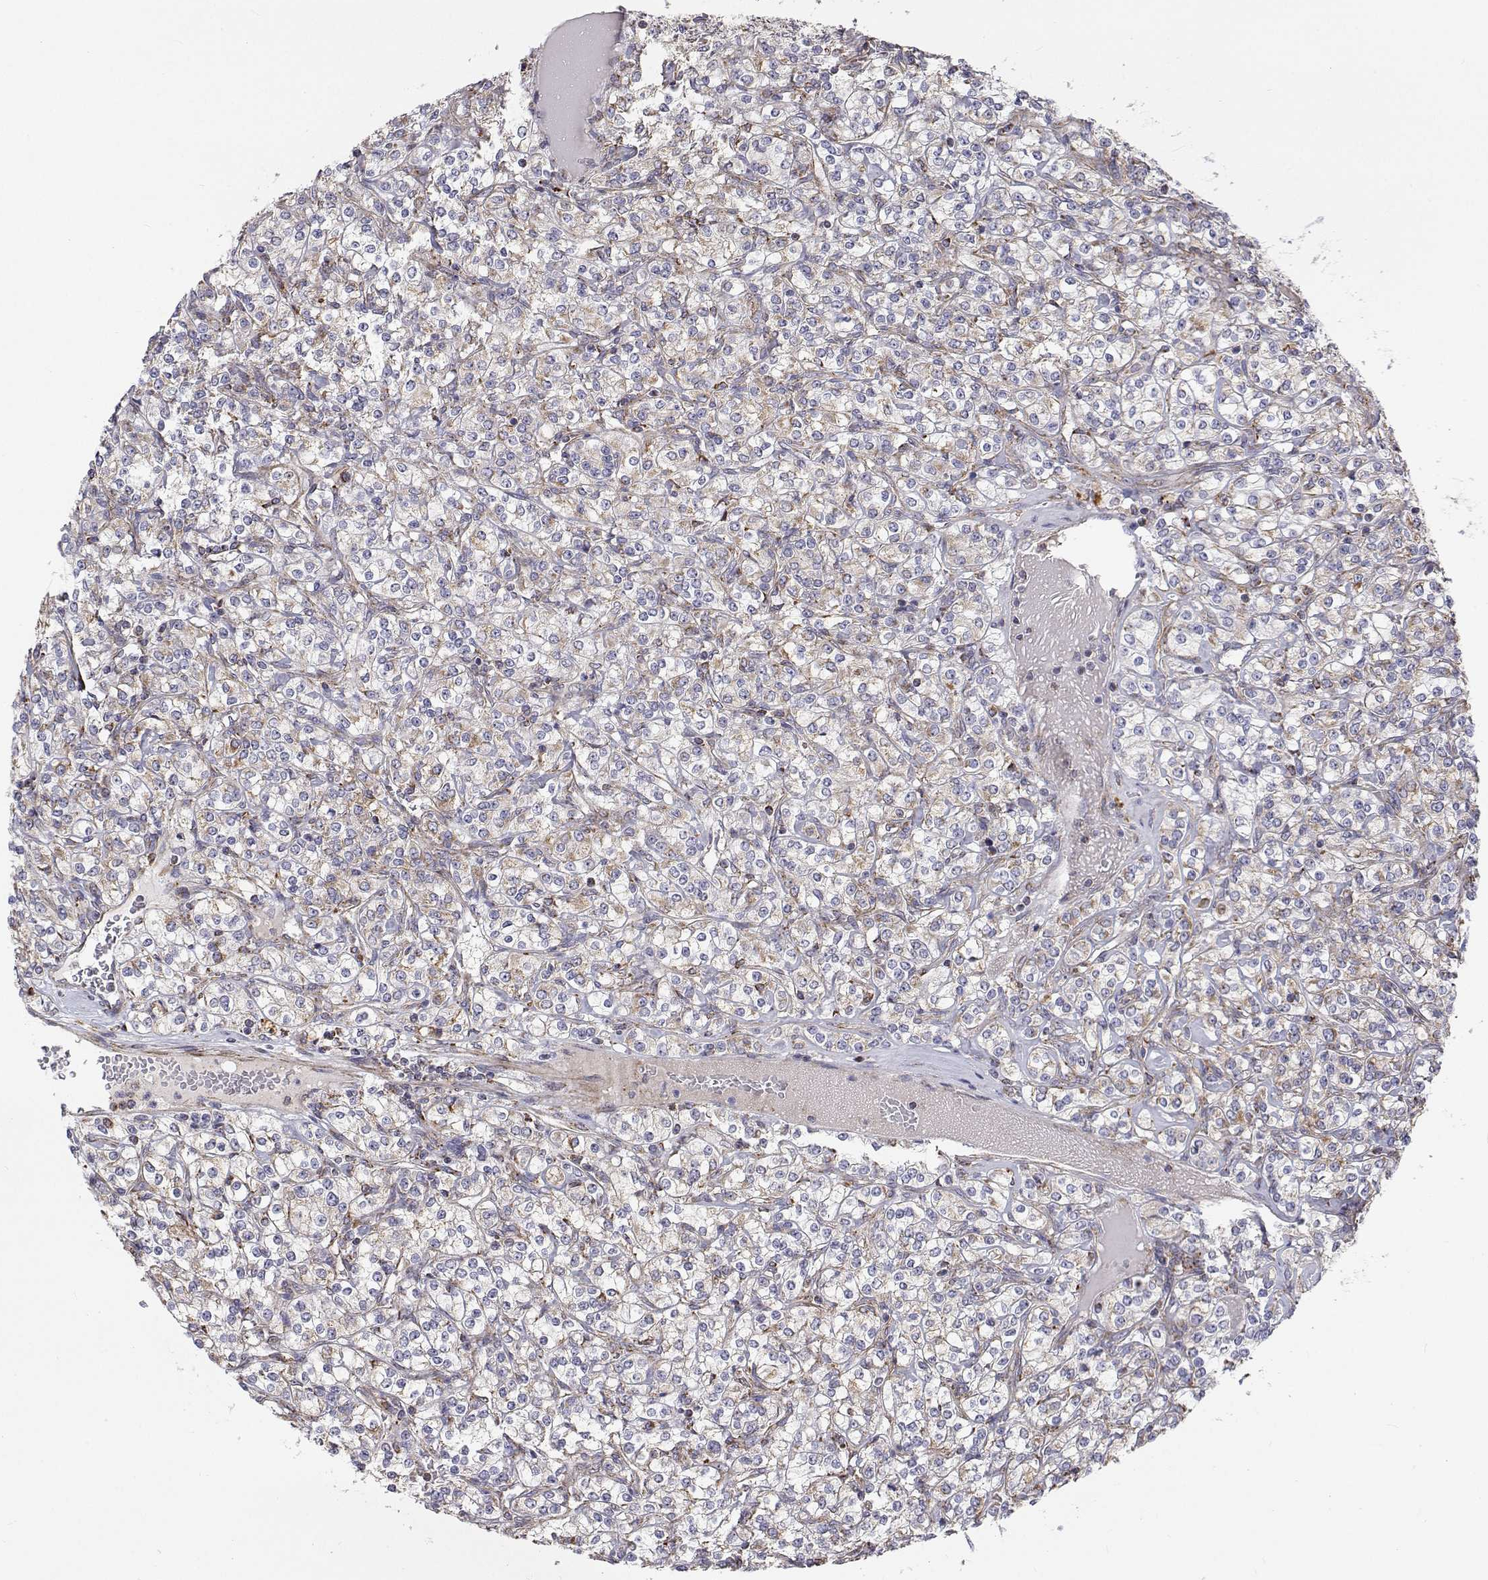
{"staining": {"intensity": "weak", "quantity": "<25%", "location": "cytoplasmic/membranous"}, "tissue": "renal cancer", "cell_type": "Tumor cells", "image_type": "cancer", "snomed": [{"axis": "morphology", "description": "Adenocarcinoma, NOS"}, {"axis": "topography", "description": "Kidney"}], "caption": "IHC of renal adenocarcinoma exhibits no positivity in tumor cells.", "gene": "SPICE1", "patient": {"sex": "male", "age": 77}}